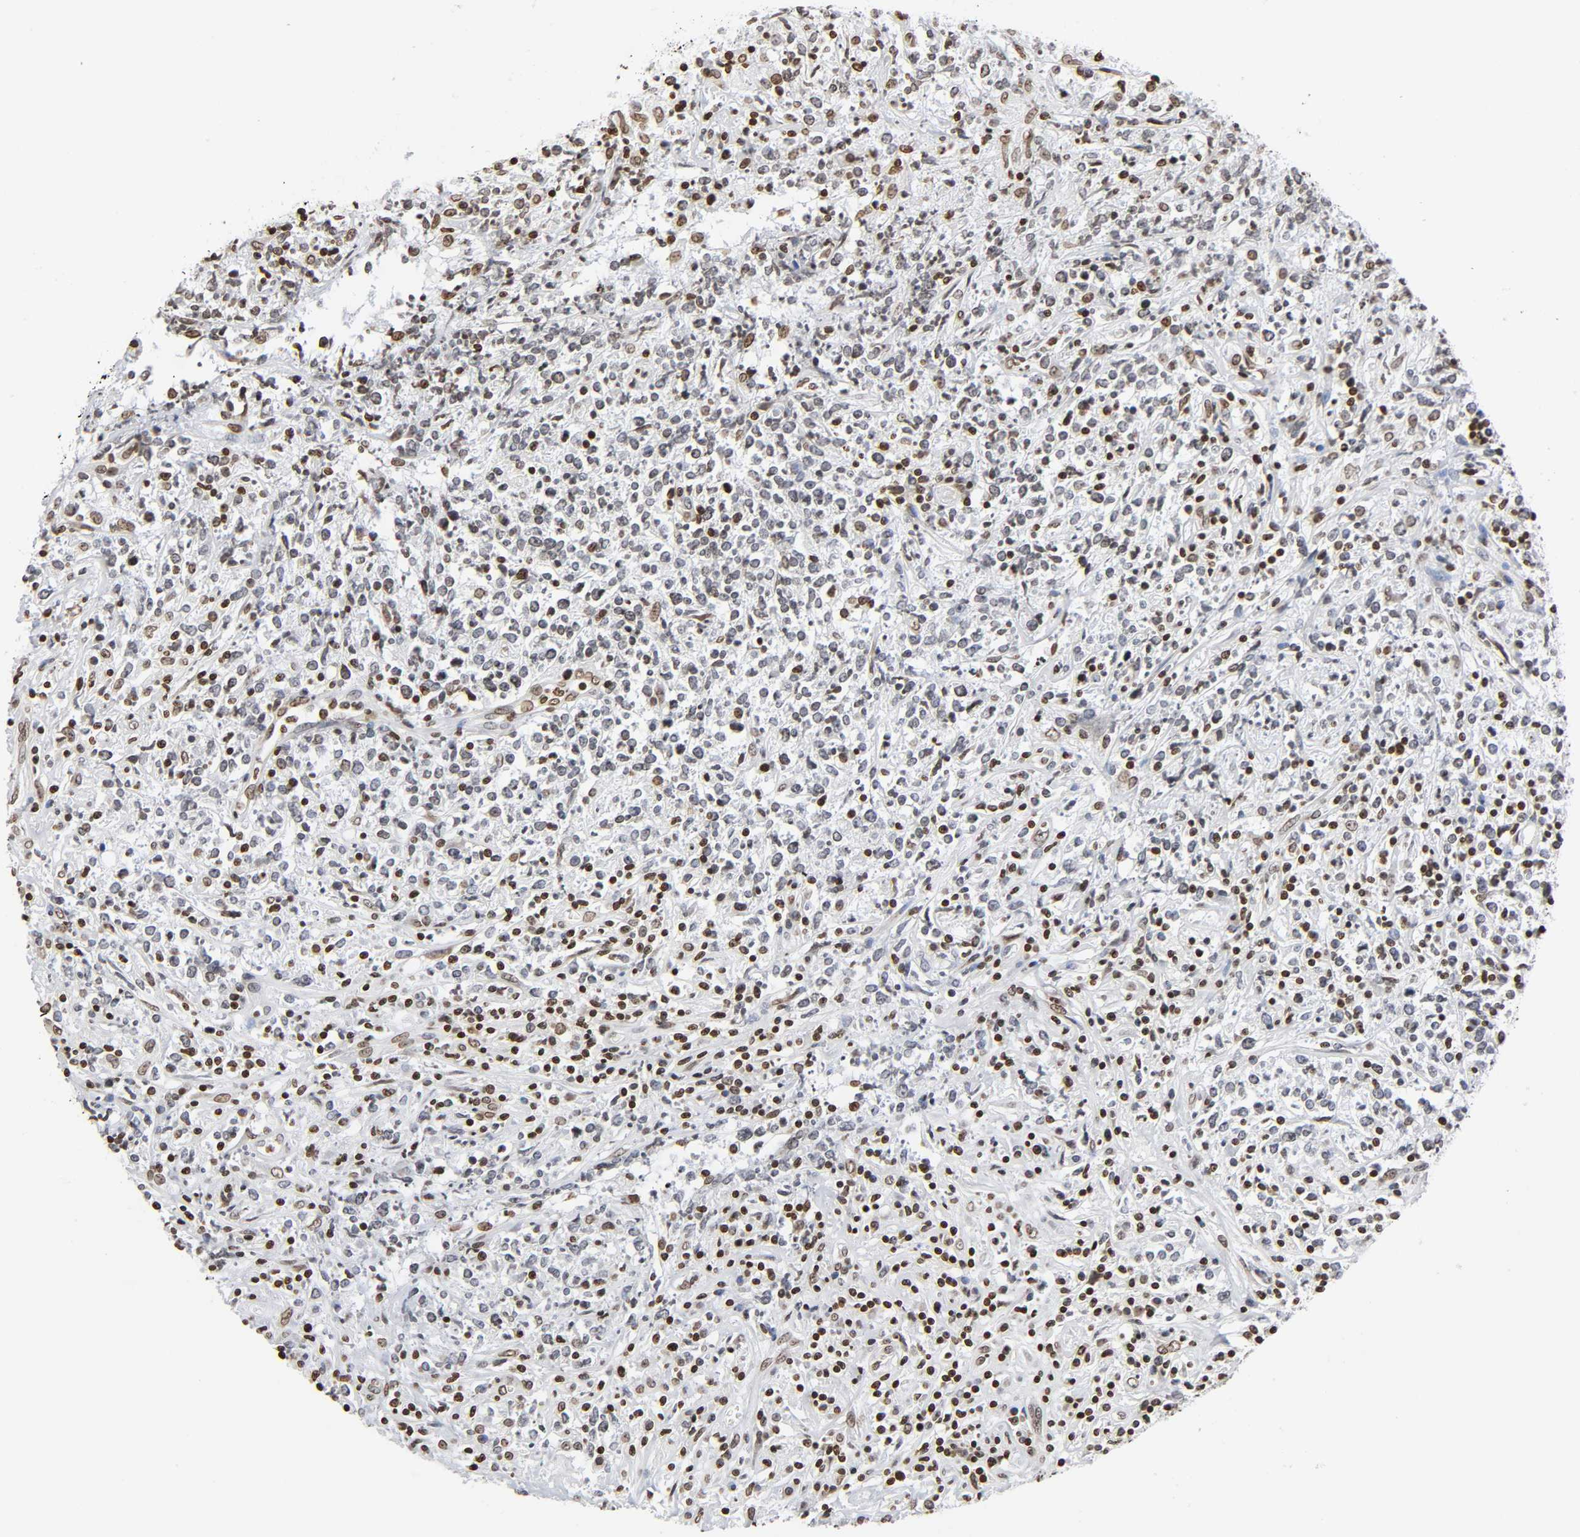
{"staining": {"intensity": "moderate", "quantity": "25%-75%", "location": "nuclear"}, "tissue": "lymphoma", "cell_type": "Tumor cells", "image_type": "cancer", "snomed": [{"axis": "morphology", "description": "Malignant lymphoma, non-Hodgkin's type, High grade"}, {"axis": "topography", "description": "Lymph node"}], "caption": "Human lymphoma stained for a protein (brown) demonstrates moderate nuclear positive positivity in about 25%-75% of tumor cells.", "gene": "HOXA6", "patient": {"sex": "female", "age": 84}}